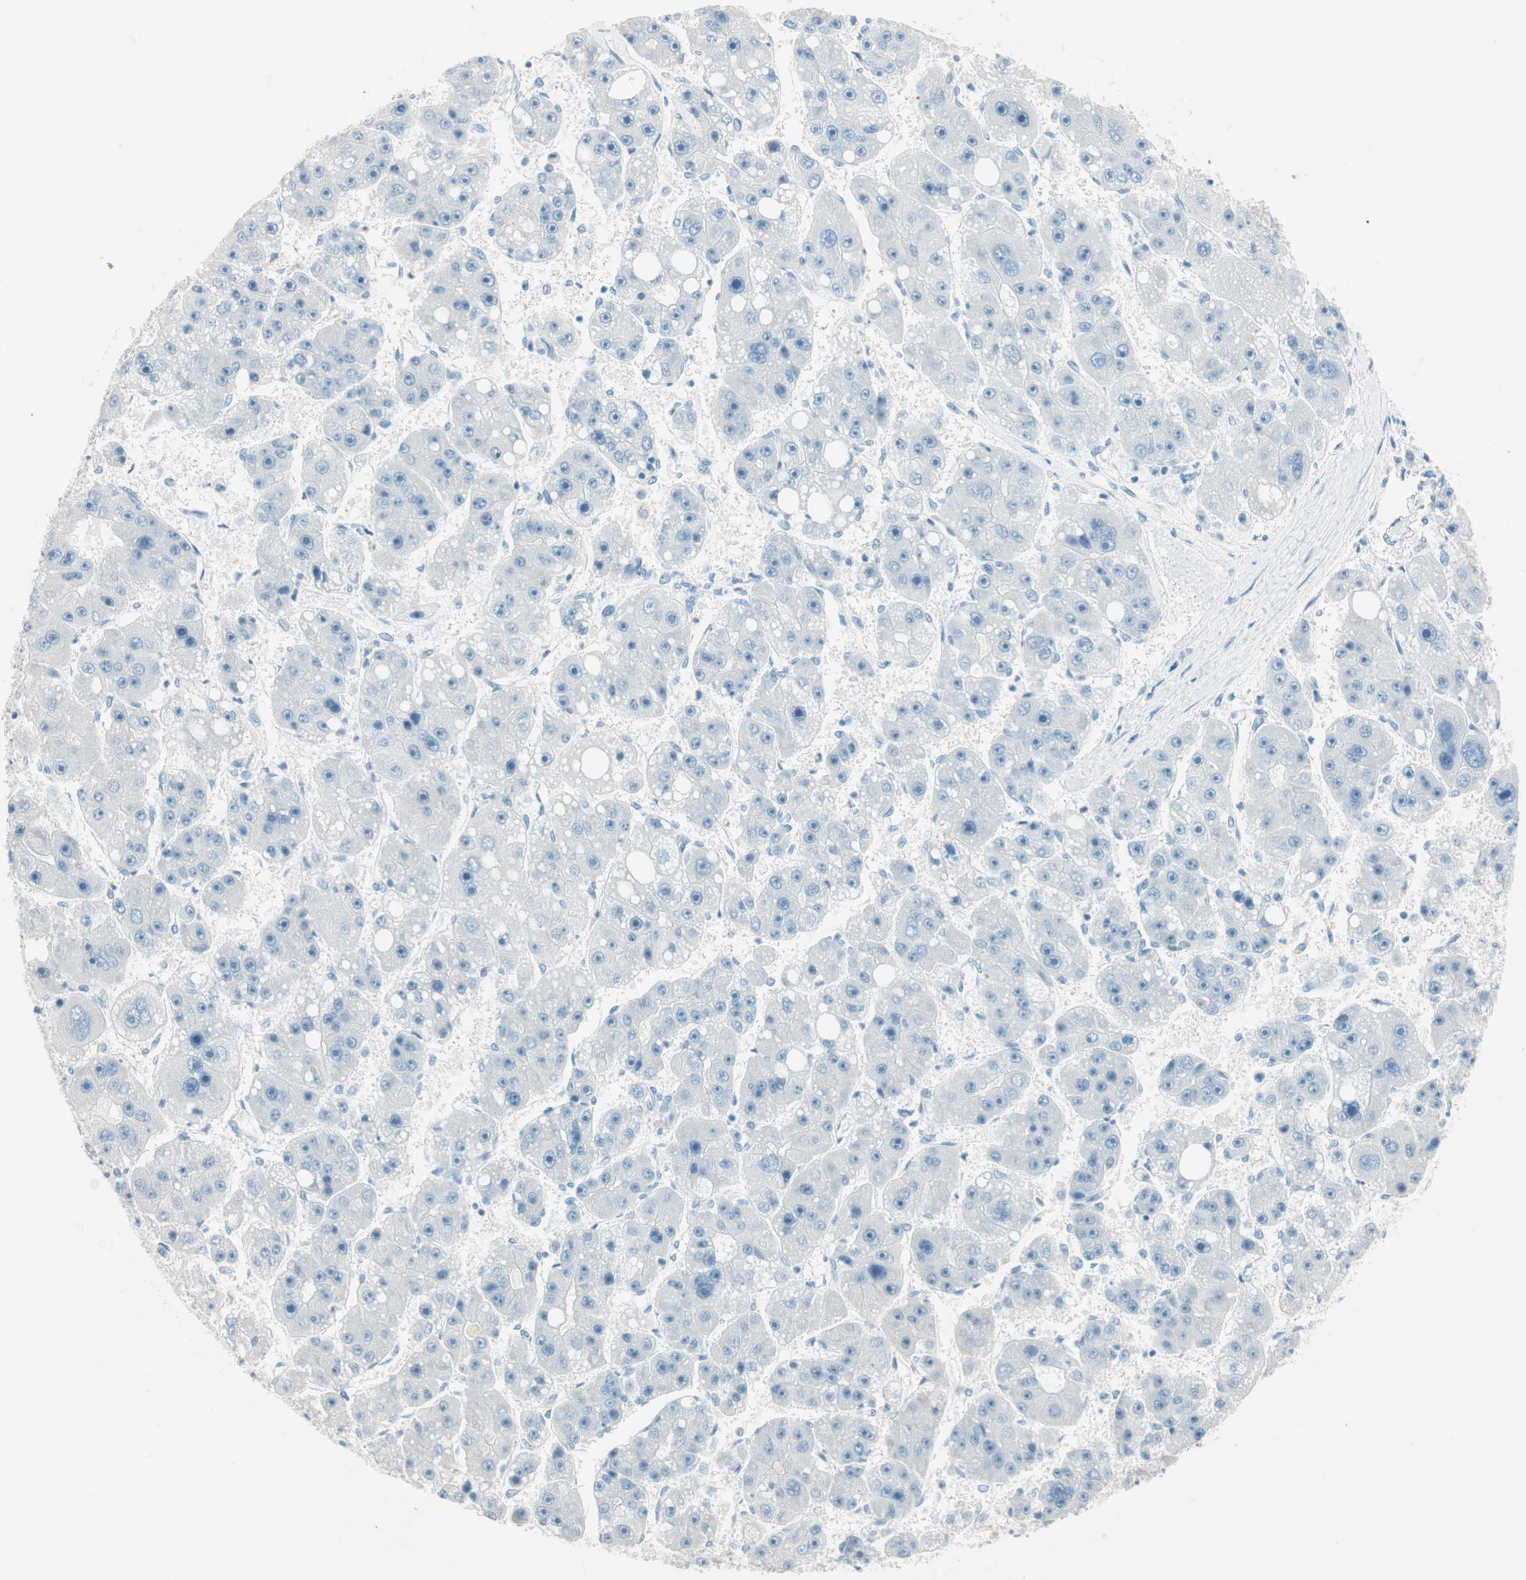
{"staining": {"intensity": "negative", "quantity": "none", "location": "none"}, "tissue": "liver cancer", "cell_type": "Tumor cells", "image_type": "cancer", "snomed": [{"axis": "morphology", "description": "Carcinoma, Hepatocellular, NOS"}, {"axis": "topography", "description": "Liver"}], "caption": "The micrograph demonstrates no staining of tumor cells in liver cancer (hepatocellular carcinoma).", "gene": "HPGD", "patient": {"sex": "female", "age": 61}}